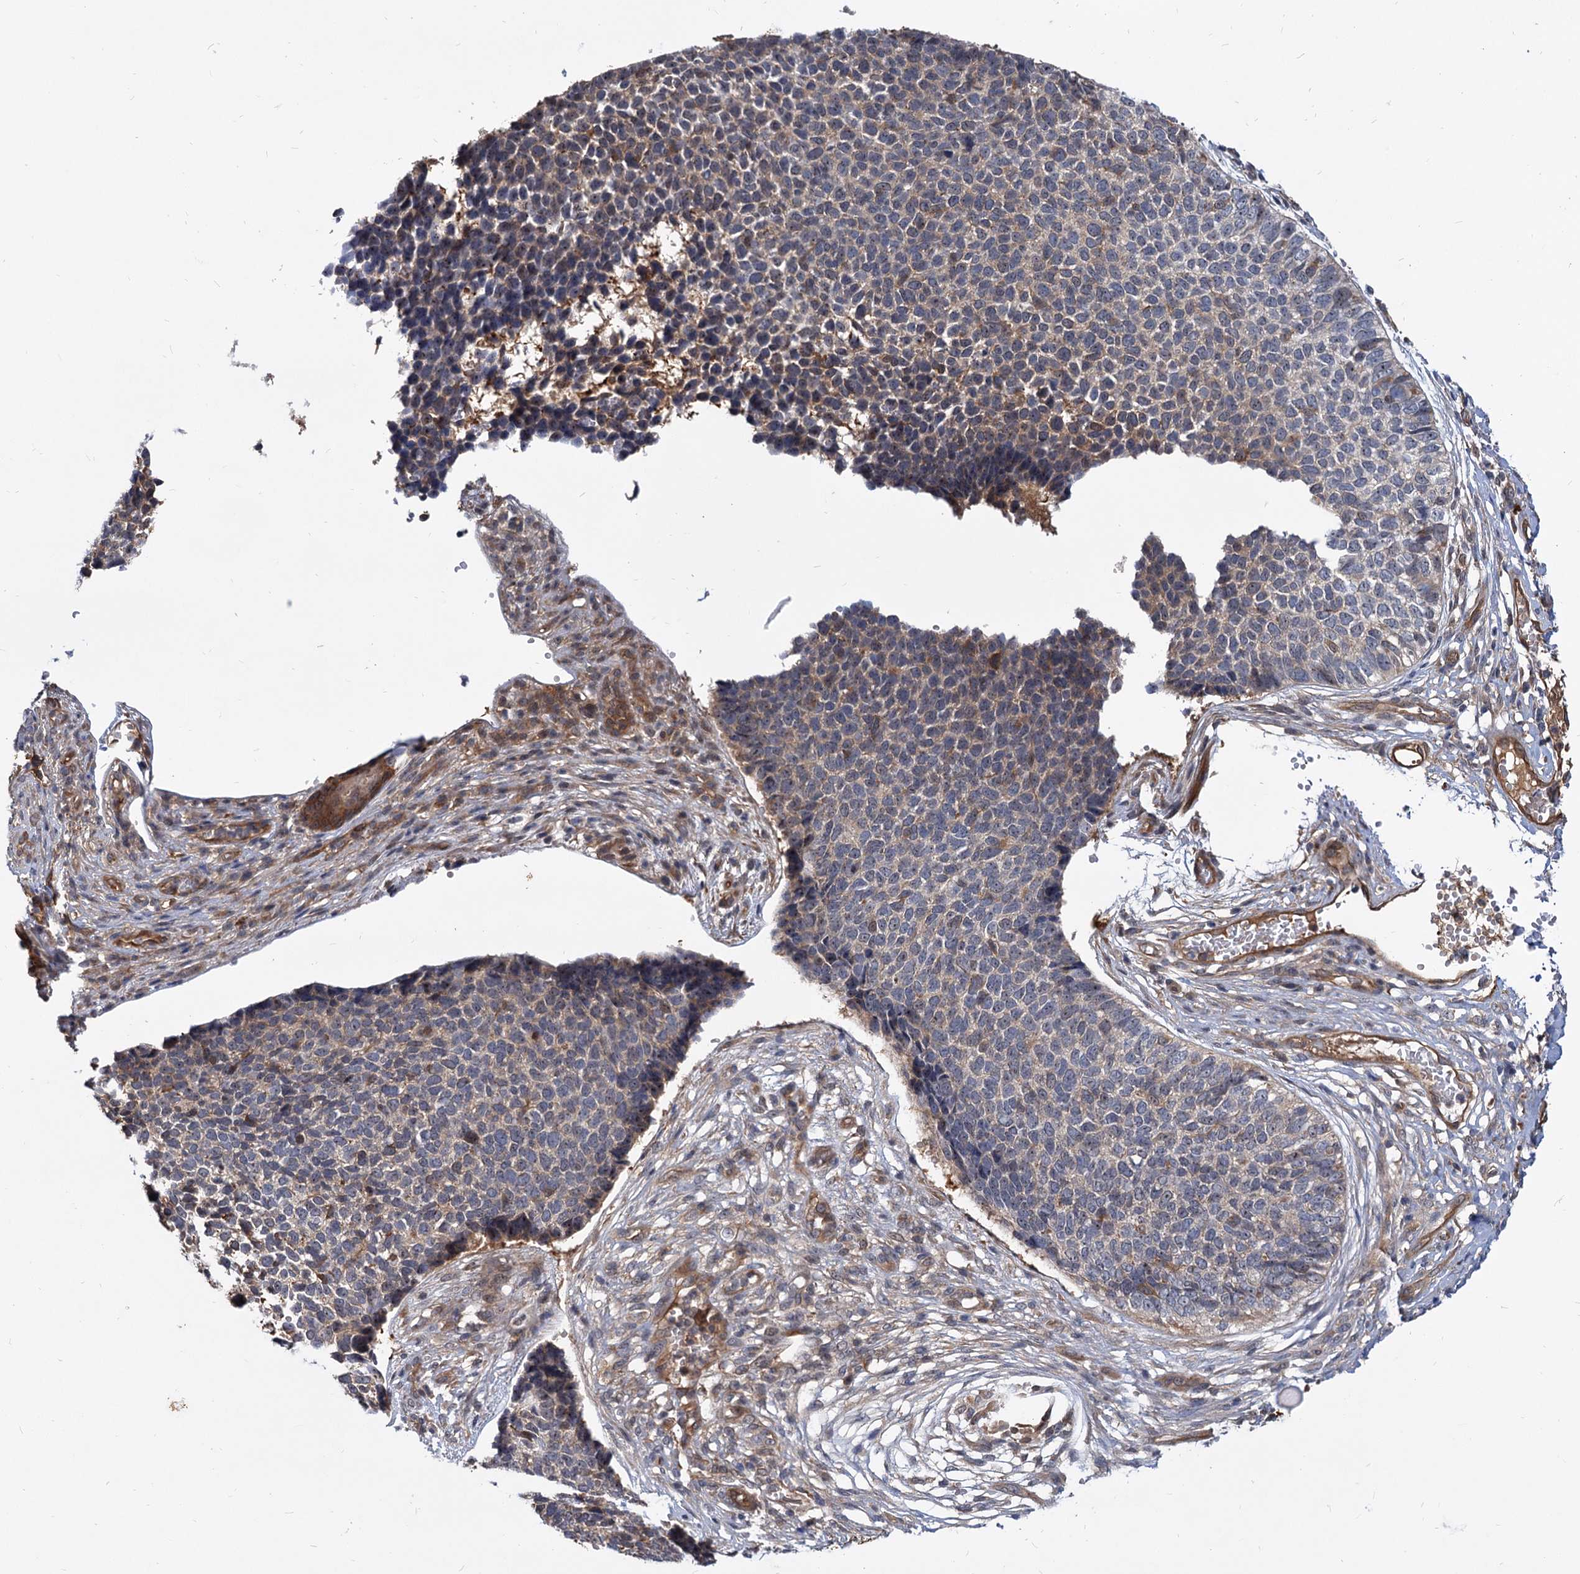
{"staining": {"intensity": "moderate", "quantity": "<25%", "location": "cytoplasmic/membranous"}, "tissue": "skin cancer", "cell_type": "Tumor cells", "image_type": "cancer", "snomed": [{"axis": "morphology", "description": "Basal cell carcinoma"}, {"axis": "topography", "description": "Skin"}], "caption": "Protein expression by IHC shows moderate cytoplasmic/membranous positivity in approximately <25% of tumor cells in basal cell carcinoma (skin).", "gene": "SNX15", "patient": {"sex": "female", "age": 84}}